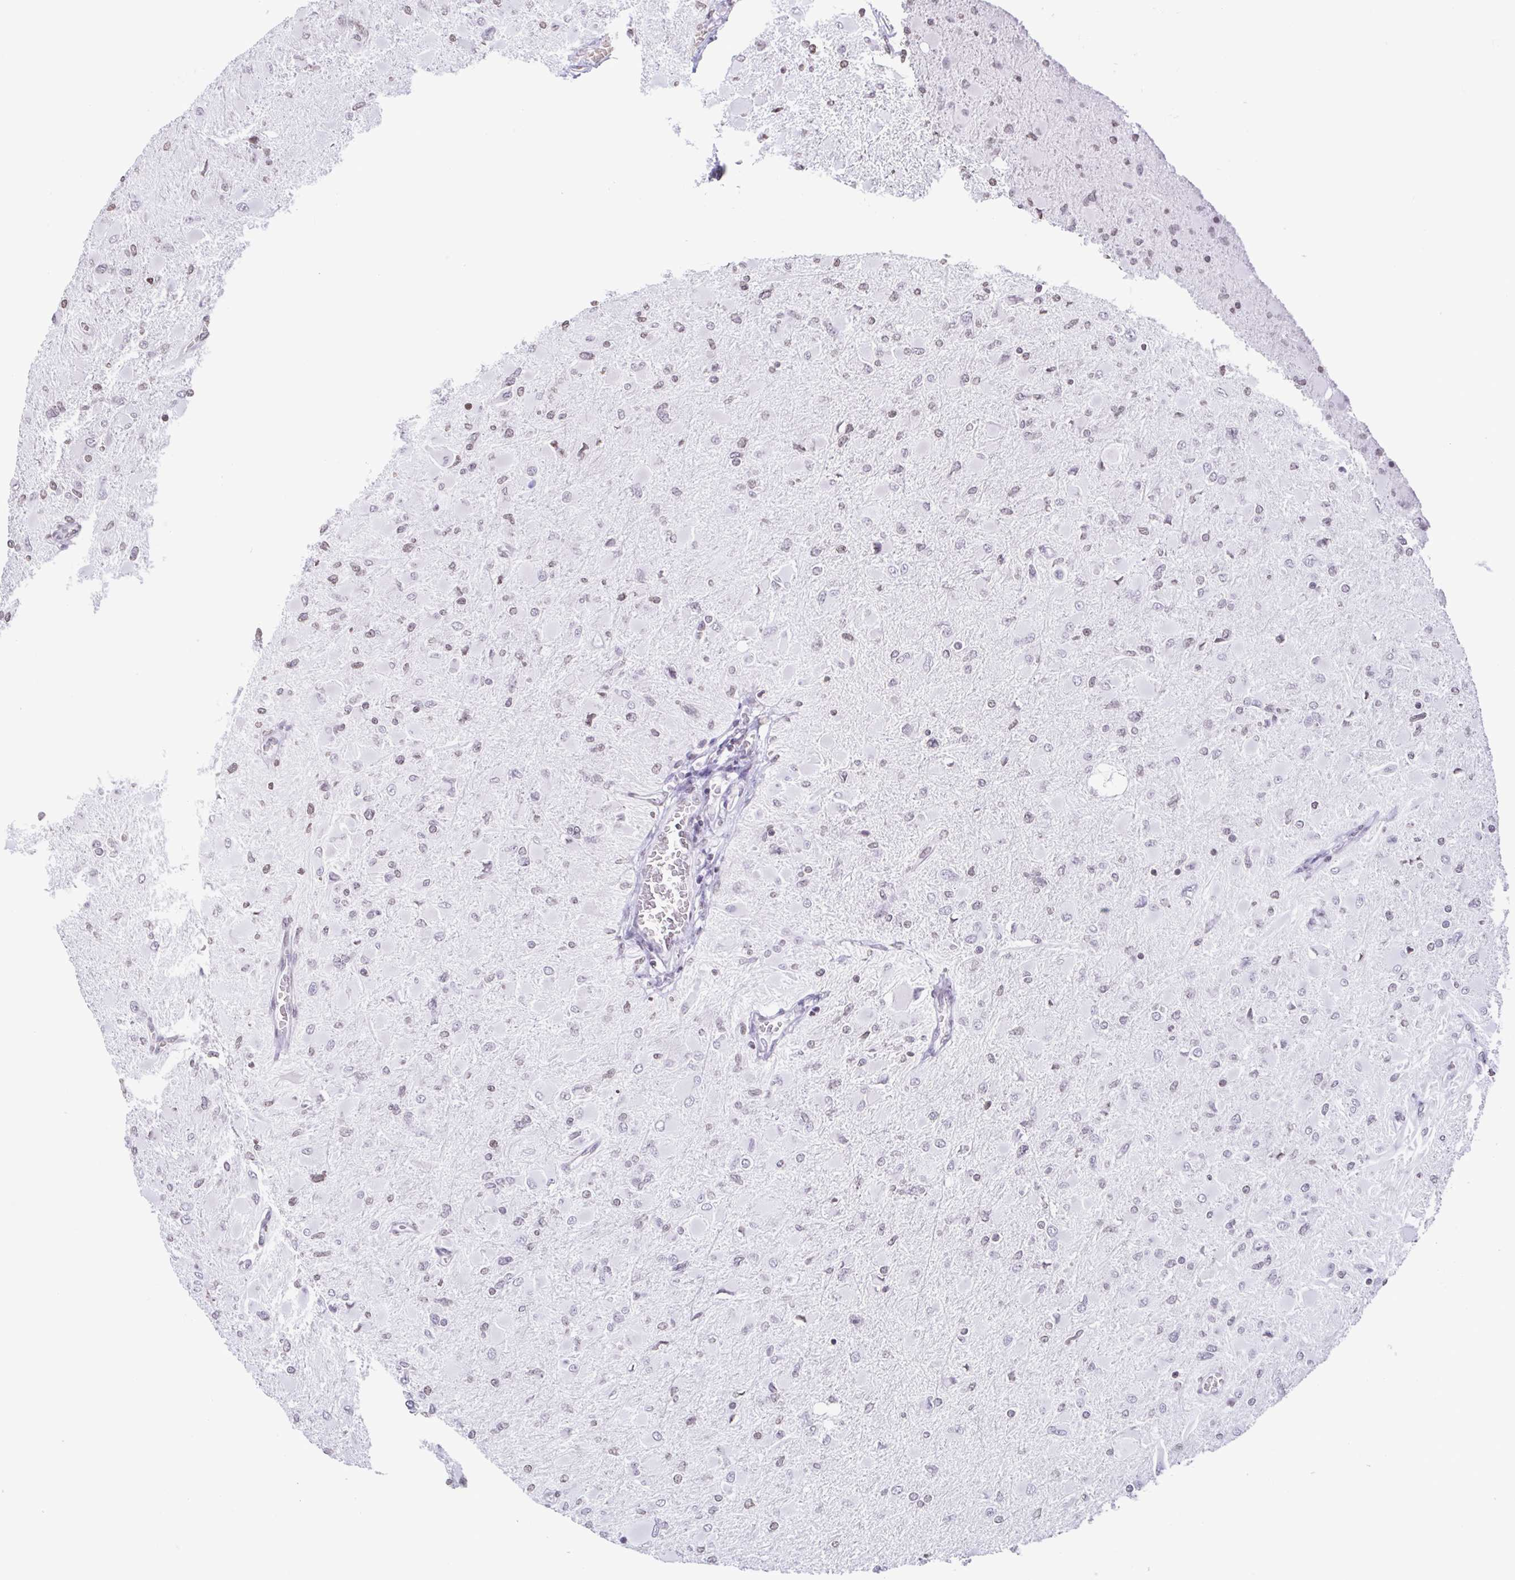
{"staining": {"intensity": "negative", "quantity": "none", "location": "none"}, "tissue": "glioma", "cell_type": "Tumor cells", "image_type": "cancer", "snomed": [{"axis": "morphology", "description": "Glioma, malignant, High grade"}, {"axis": "topography", "description": "Cerebral cortex"}], "caption": "DAB (3,3'-diaminobenzidine) immunohistochemical staining of glioma displays no significant positivity in tumor cells. (DAB (3,3'-diaminobenzidine) immunohistochemistry with hematoxylin counter stain).", "gene": "VCY1B", "patient": {"sex": "female", "age": 36}}